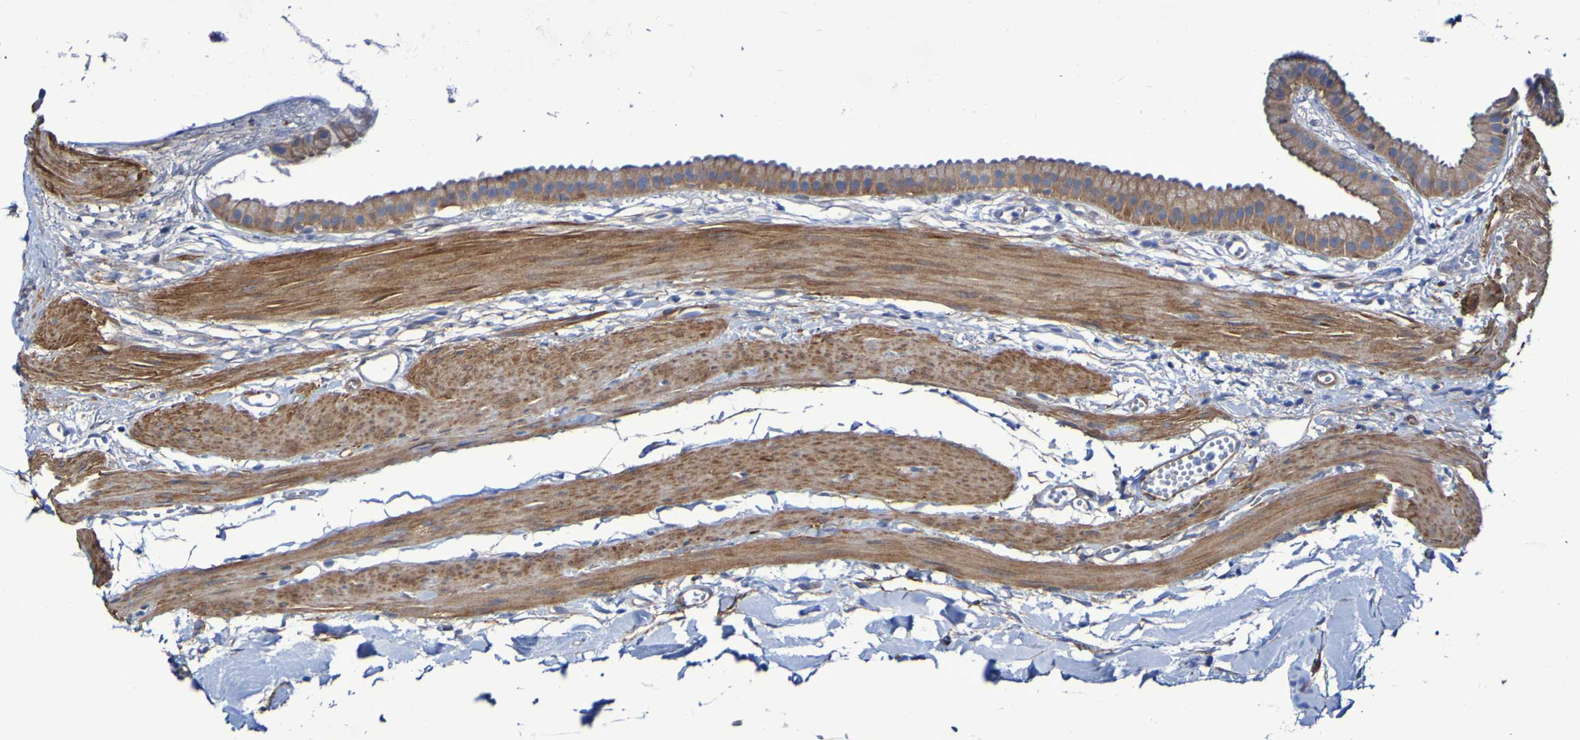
{"staining": {"intensity": "moderate", "quantity": ">75%", "location": "cytoplasmic/membranous"}, "tissue": "gallbladder", "cell_type": "Glandular cells", "image_type": "normal", "snomed": [{"axis": "morphology", "description": "Normal tissue, NOS"}, {"axis": "topography", "description": "Gallbladder"}], "caption": "The immunohistochemical stain labels moderate cytoplasmic/membranous positivity in glandular cells of unremarkable gallbladder. Nuclei are stained in blue.", "gene": "LPP", "patient": {"sex": "female", "age": 64}}